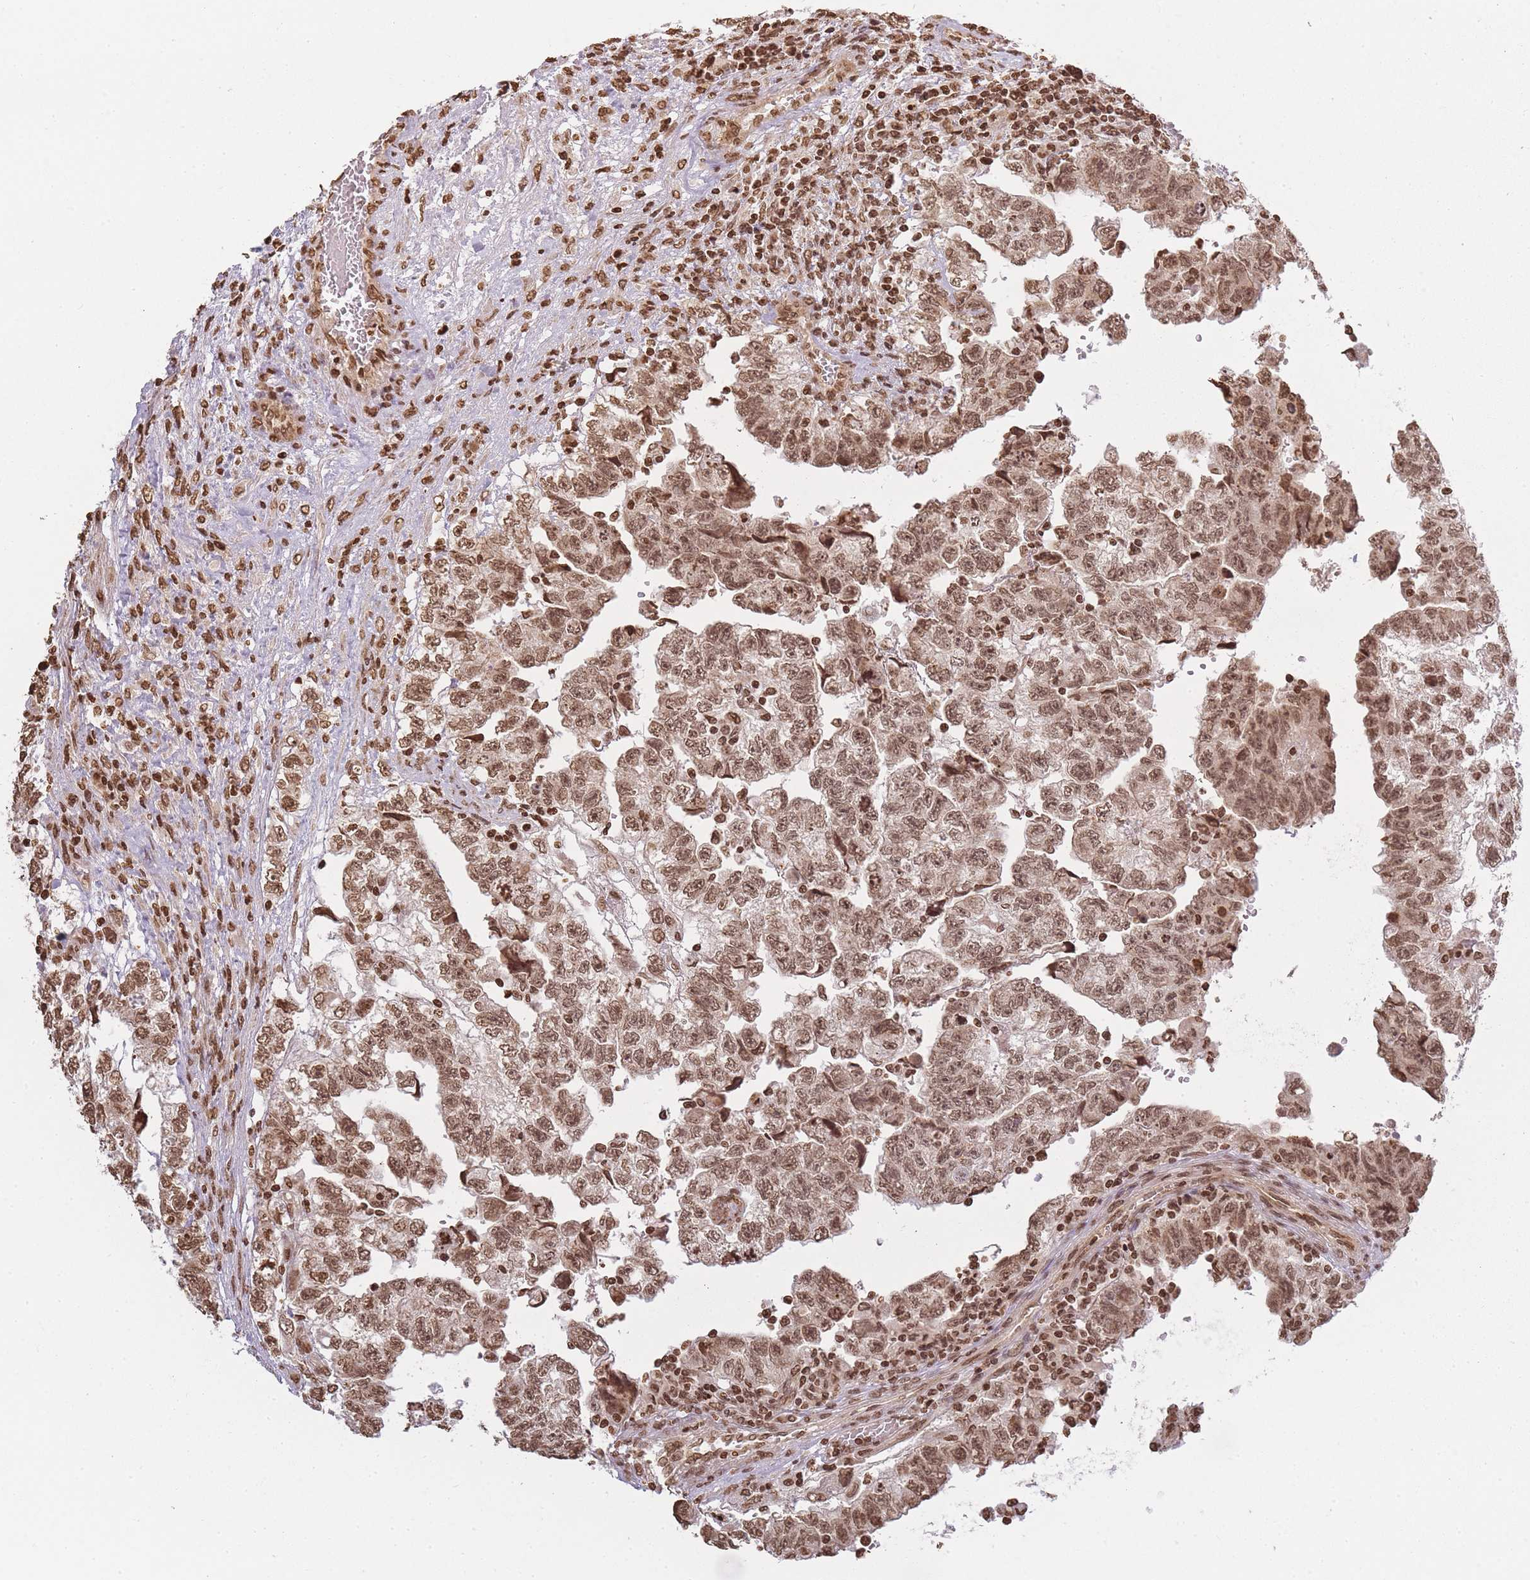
{"staining": {"intensity": "moderate", "quantity": ">75%", "location": "nuclear"}, "tissue": "testis cancer", "cell_type": "Tumor cells", "image_type": "cancer", "snomed": [{"axis": "morphology", "description": "Carcinoma, Embryonal, NOS"}, {"axis": "topography", "description": "Testis"}], "caption": "A brown stain shows moderate nuclear staining of a protein in human testis embryonal carcinoma tumor cells.", "gene": "WWTR1", "patient": {"sex": "male", "age": 36}}